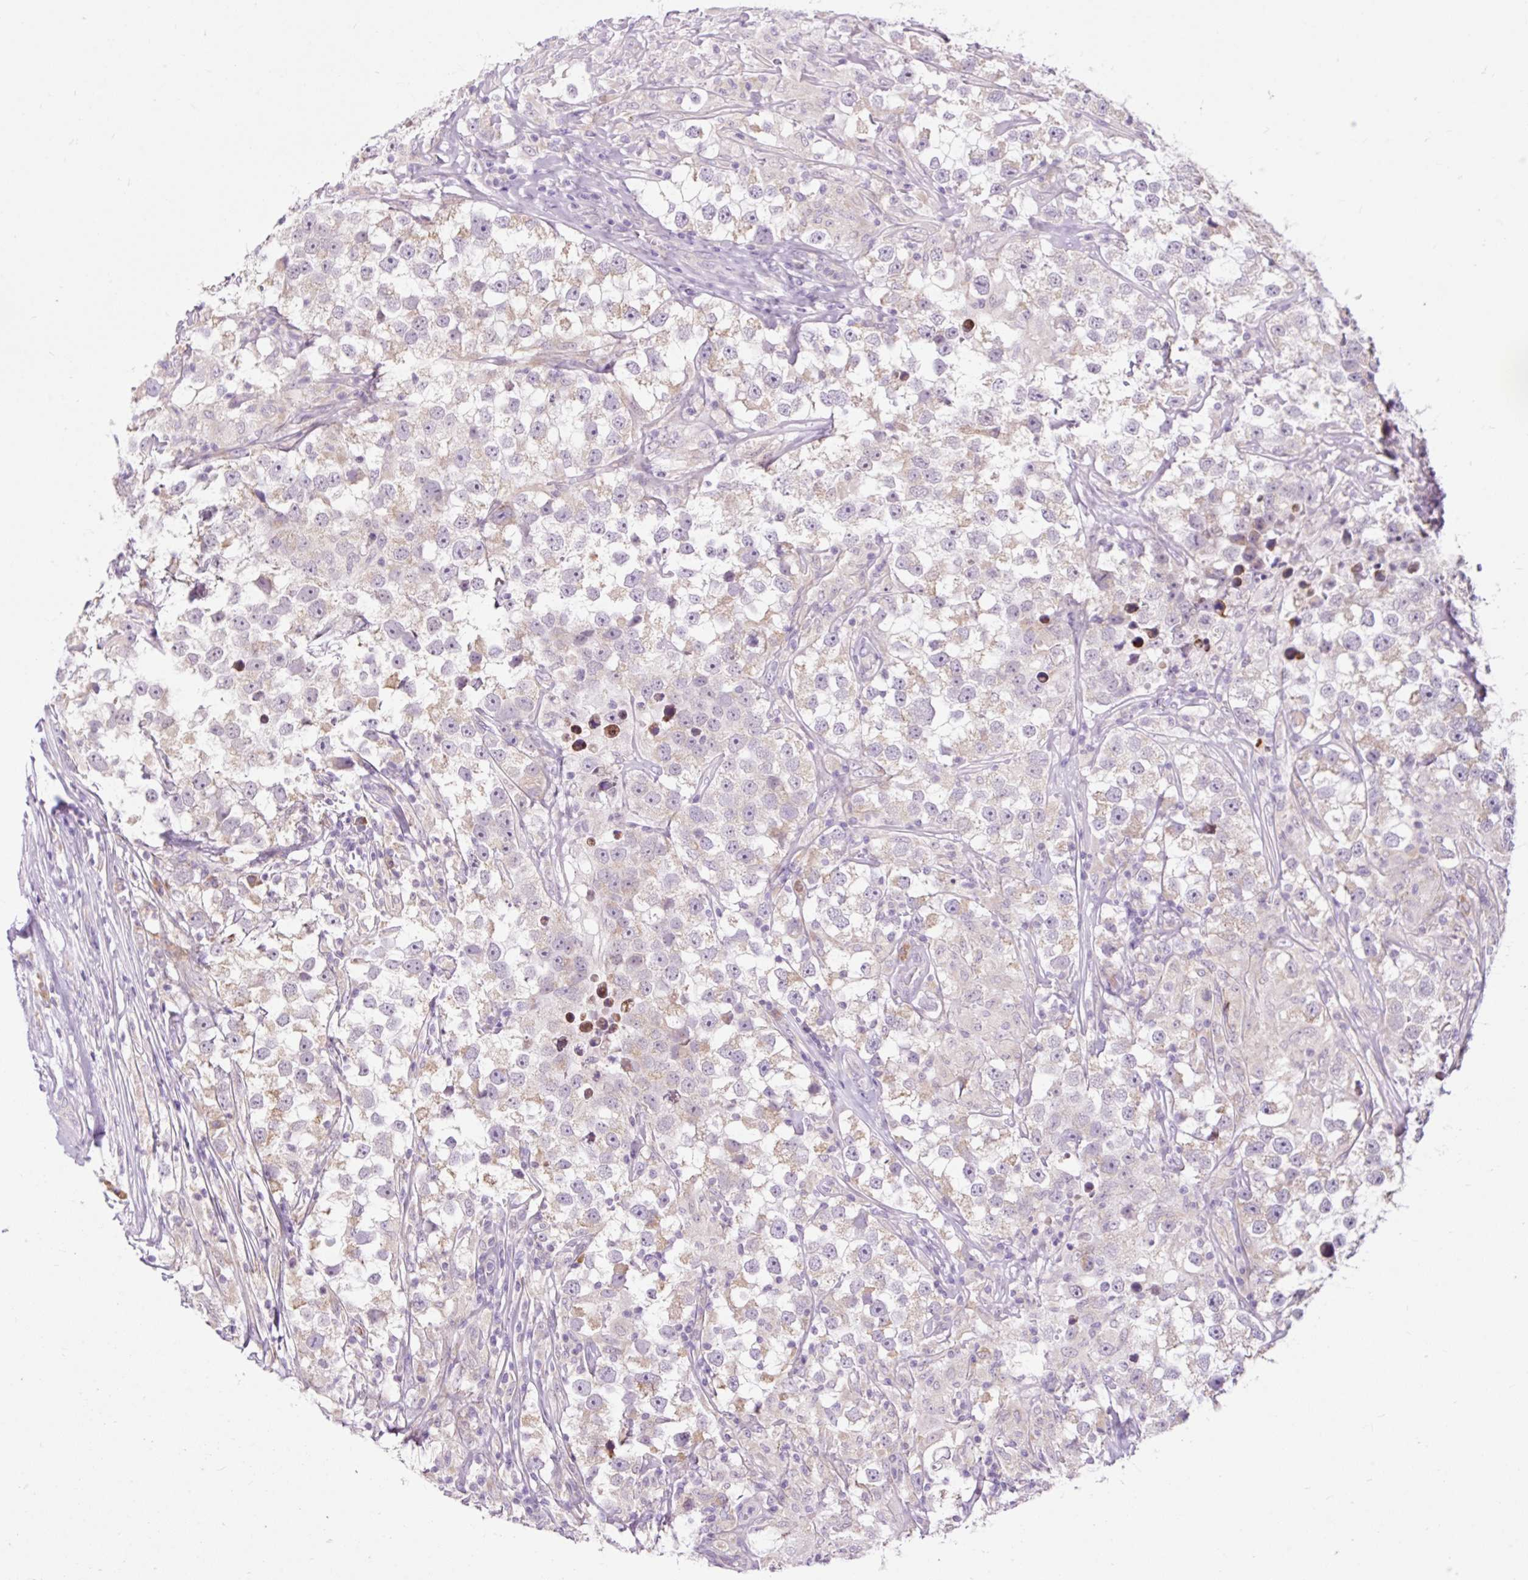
{"staining": {"intensity": "weak", "quantity": "25%-75%", "location": "cytoplasmic/membranous"}, "tissue": "testis cancer", "cell_type": "Tumor cells", "image_type": "cancer", "snomed": [{"axis": "morphology", "description": "Seminoma, NOS"}, {"axis": "topography", "description": "Testis"}], "caption": "Tumor cells show weak cytoplasmic/membranous staining in approximately 25%-75% of cells in testis cancer (seminoma). Immunohistochemistry (ihc) stains the protein in brown and the nuclei are stained blue.", "gene": "FMC1", "patient": {"sex": "male", "age": 46}}